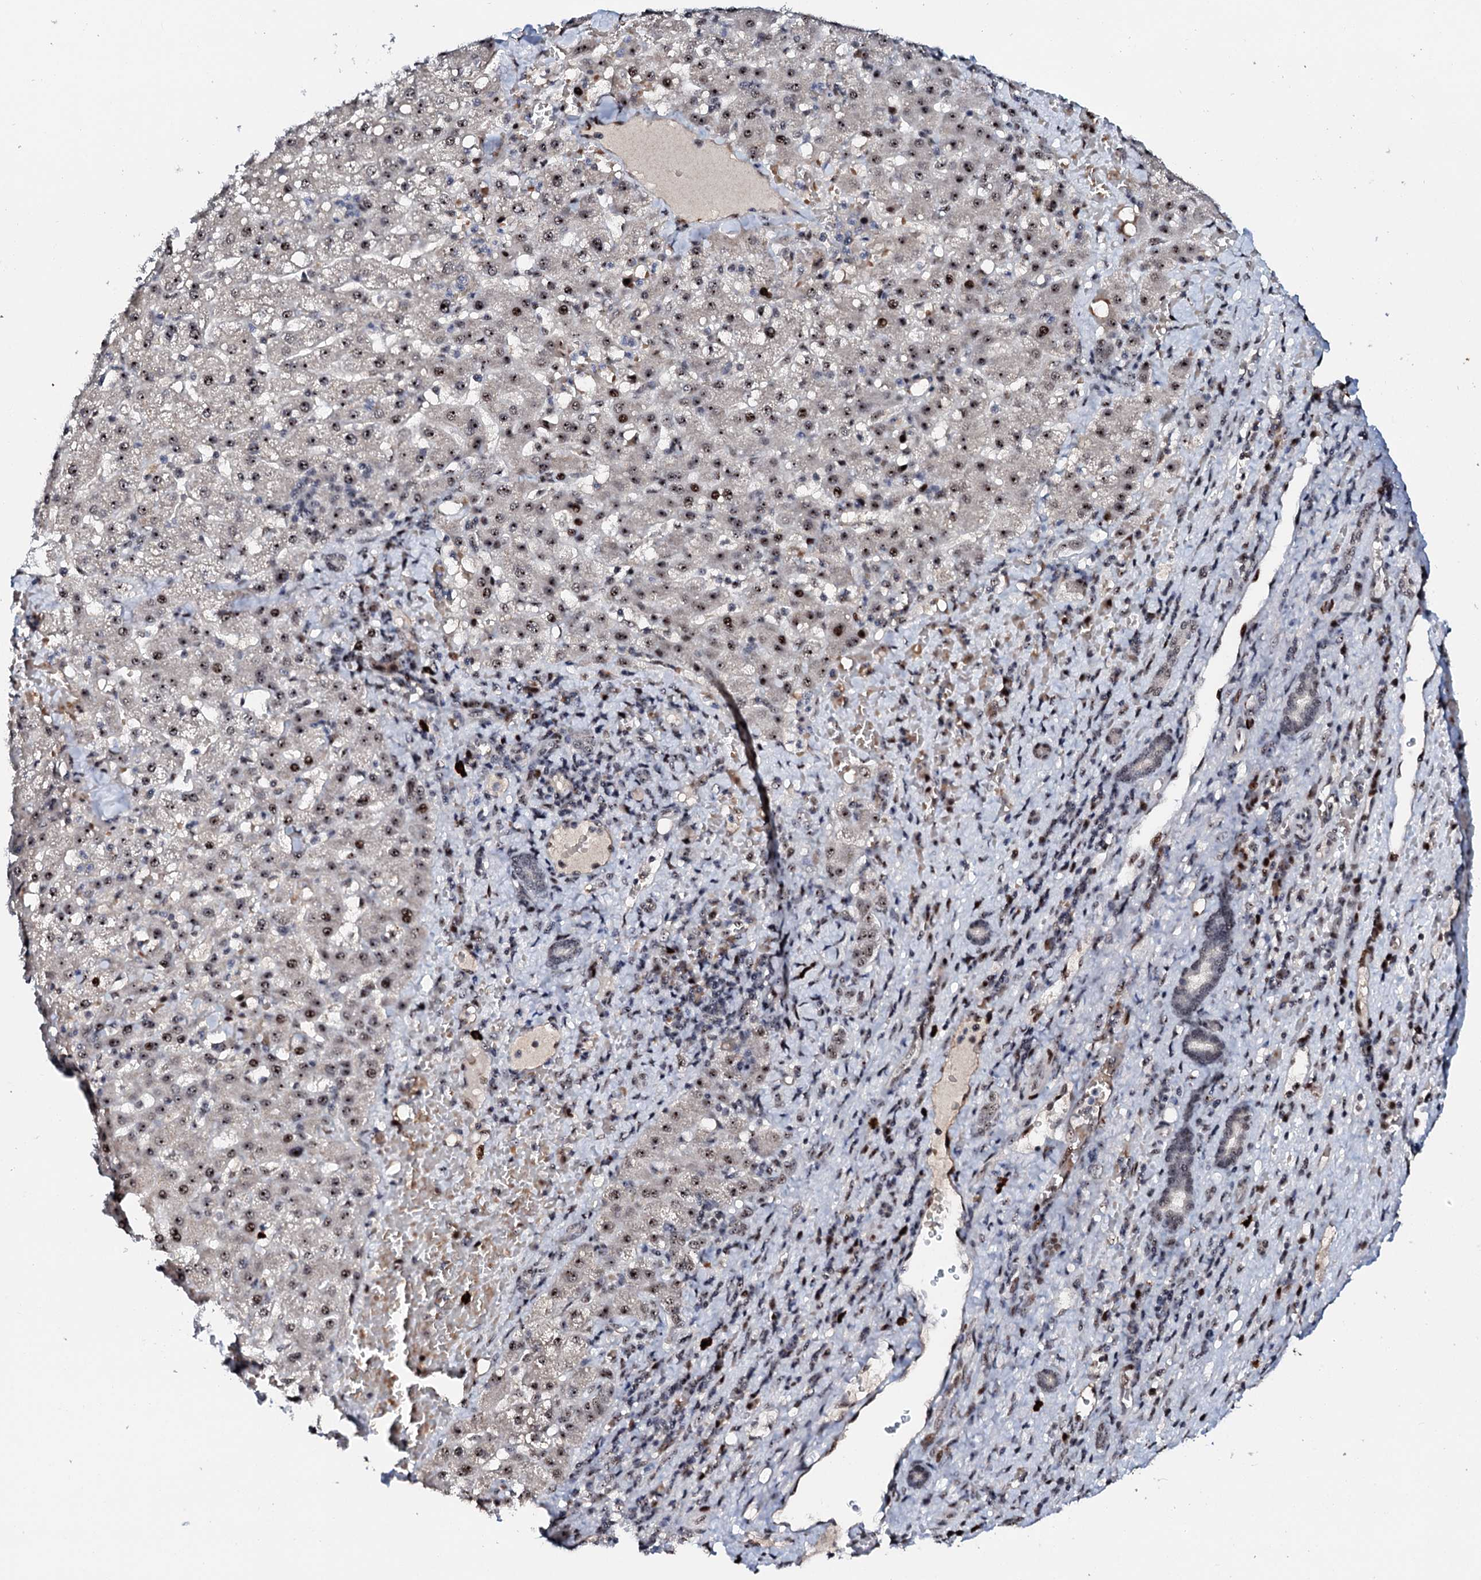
{"staining": {"intensity": "moderate", "quantity": ">75%", "location": "nuclear"}, "tissue": "liver cancer", "cell_type": "Tumor cells", "image_type": "cancer", "snomed": [{"axis": "morphology", "description": "Normal tissue, NOS"}, {"axis": "morphology", "description": "Carcinoma, Hepatocellular, NOS"}, {"axis": "topography", "description": "Liver"}], "caption": "Human hepatocellular carcinoma (liver) stained with a protein marker reveals moderate staining in tumor cells.", "gene": "NEUROG3", "patient": {"sex": "male", "age": 57}}